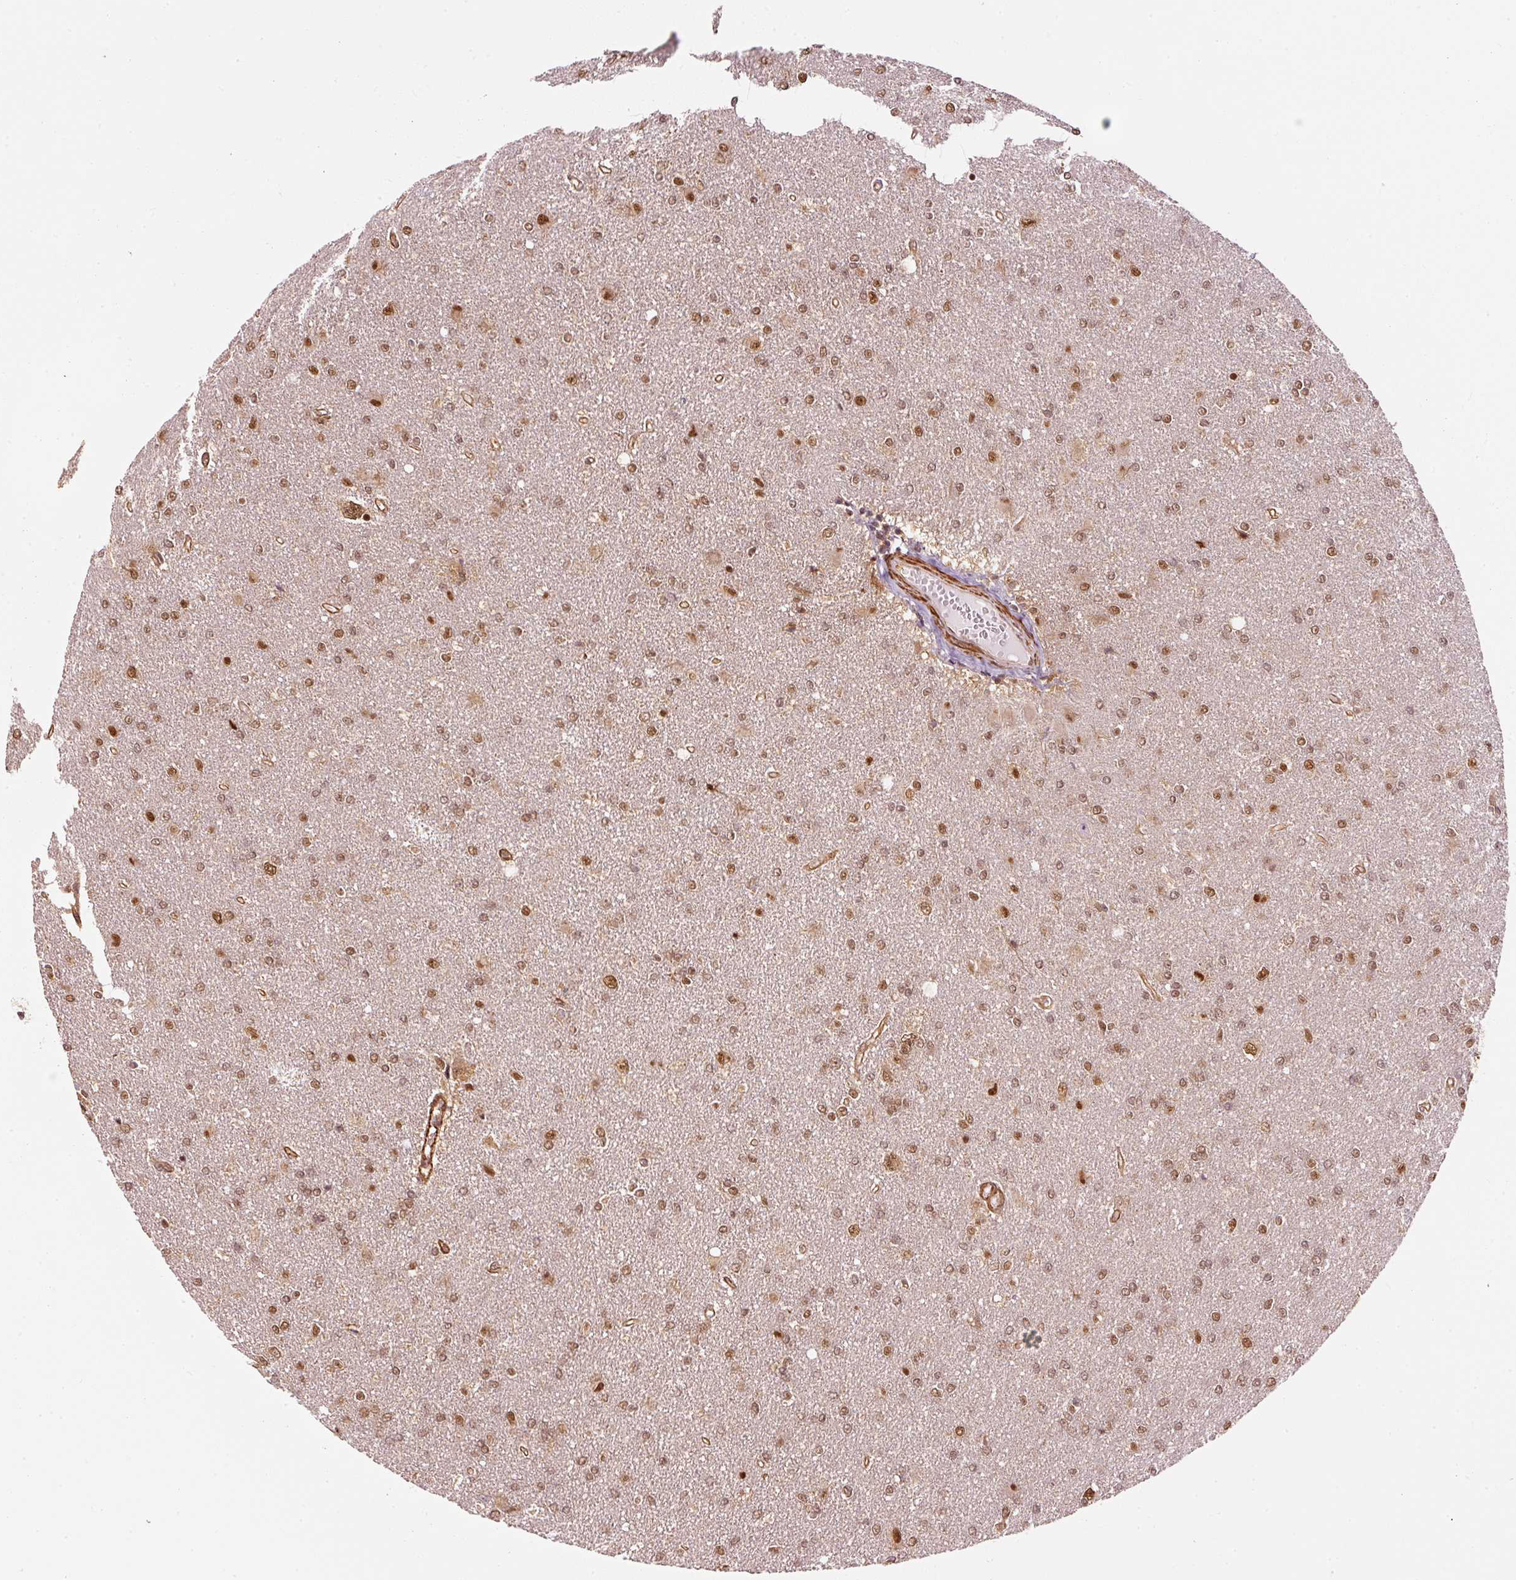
{"staining": {"intensity": "strong", "quantity": ">75%", "location": "cytoplasmic/membranous,nuclear"}, "tissue": "glioma", "cell_type": "Tumor cells", "image_type": "cancer", "snomed": [{"axis": "morphology", "description": "Glioma, malignant, High grade"}, {"axis": "topography", "description": "Brain"}], "caption": "Protein staining shows strong cytoplasmic/membranous and nuclear staining in approximately >75% of tumor cells in high-grade glioma (malignant).", "gene": "PSMD1", "patient": {"sex": "male", "age": 67}}